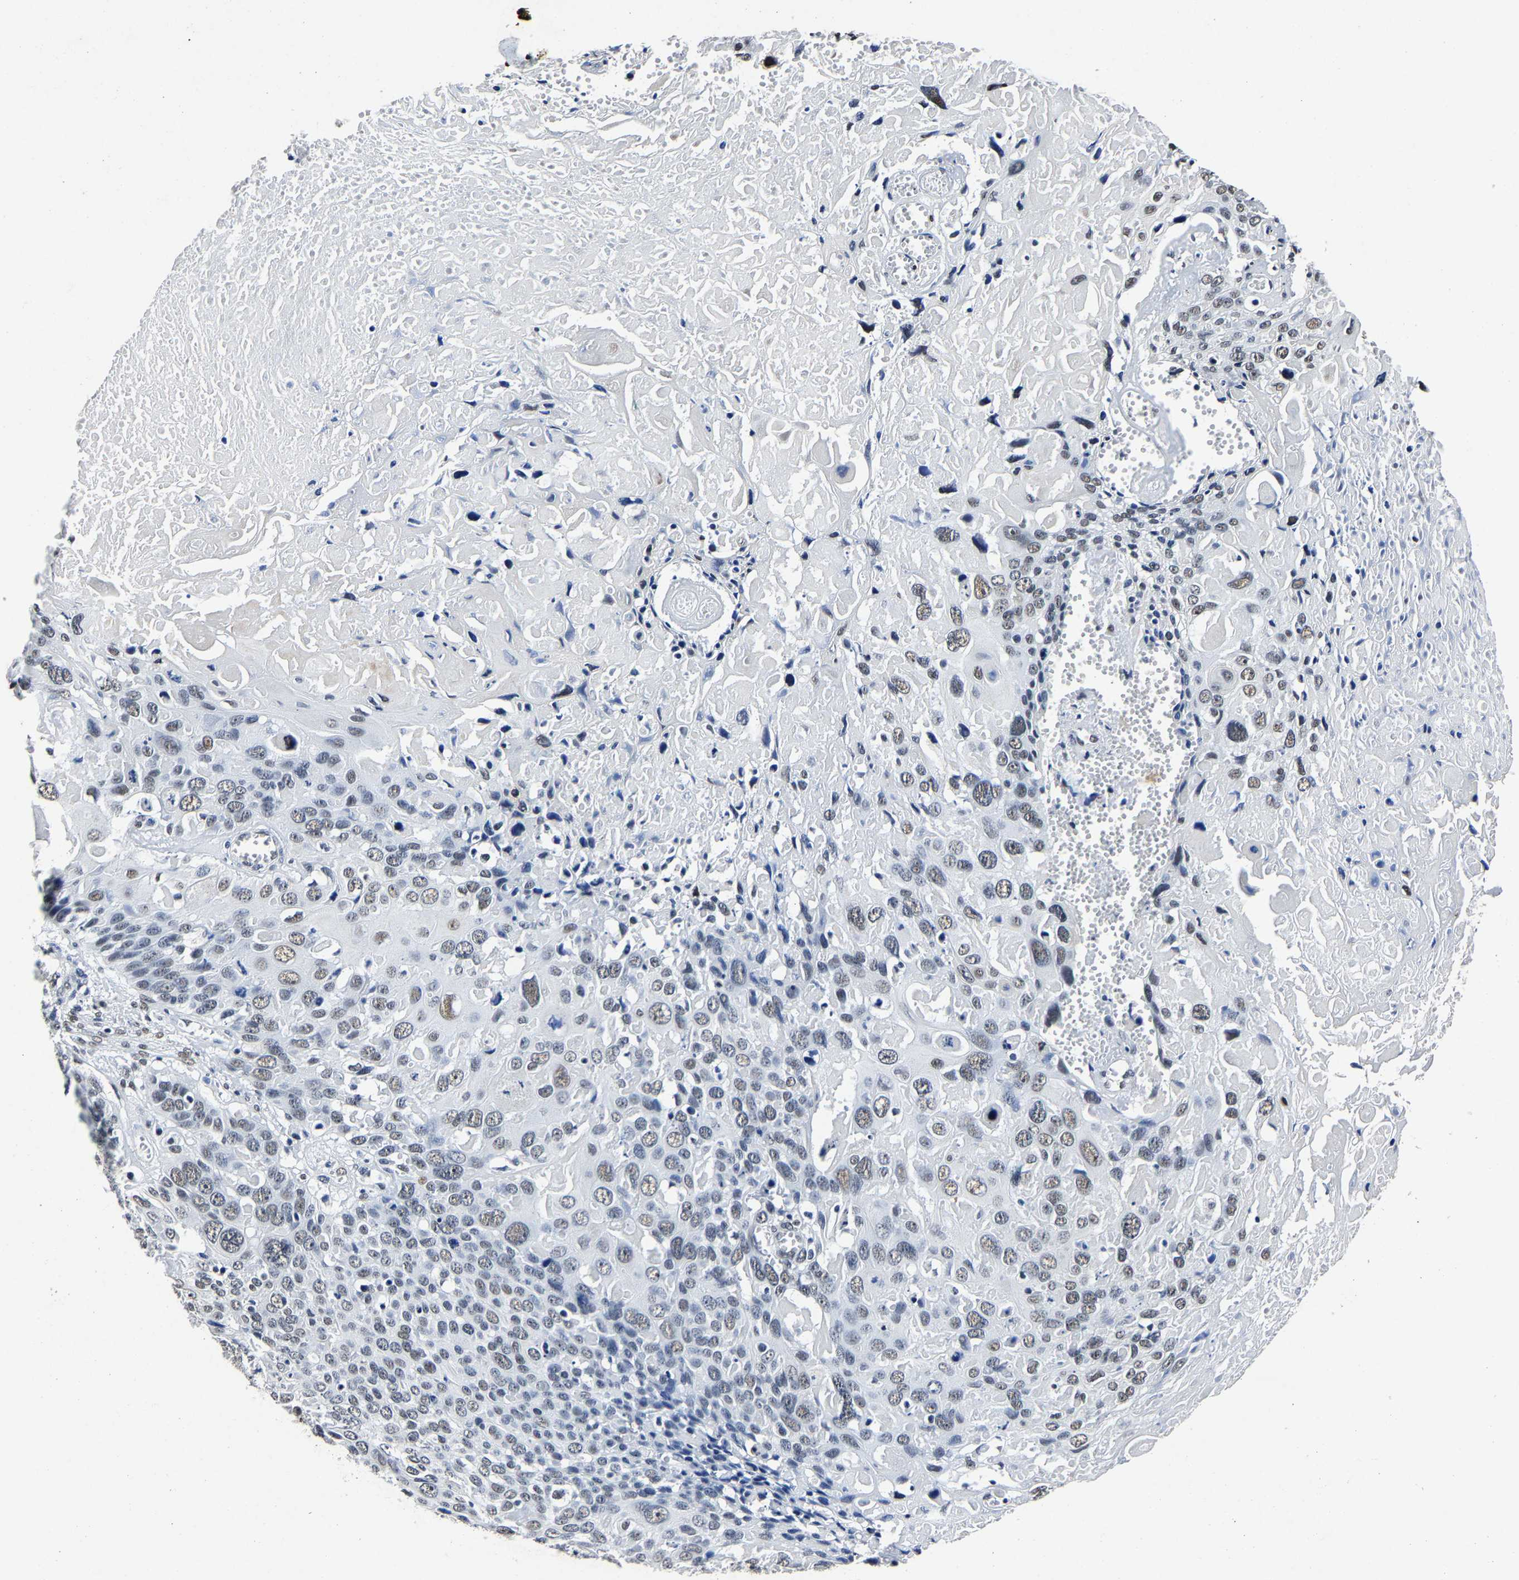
{"staining": {"intensity": "weak", "quantity": "25%-75%", "location": "nuclear"}, "tissue": "cervical cancer", "cell_type": "Tumor cells", "image_type": "cancer", "snomed": [{"axis": "morphology", "description": "Squamous cell carcinoma, NOS"}, {"axis": "topography", "description": "Cervix"}], "caption": "Immunohistochemistry of human cervical cancer demonstrates low levels of weak nuclear expression in approximately 25%-75% of tumor cells. (DAB (3,3'-diaminobenzidine) IHC, brown staining for protein, blue staining for nuclei).", "gene": "RBM45", "patient": {"sex": "female", "age": 74}}